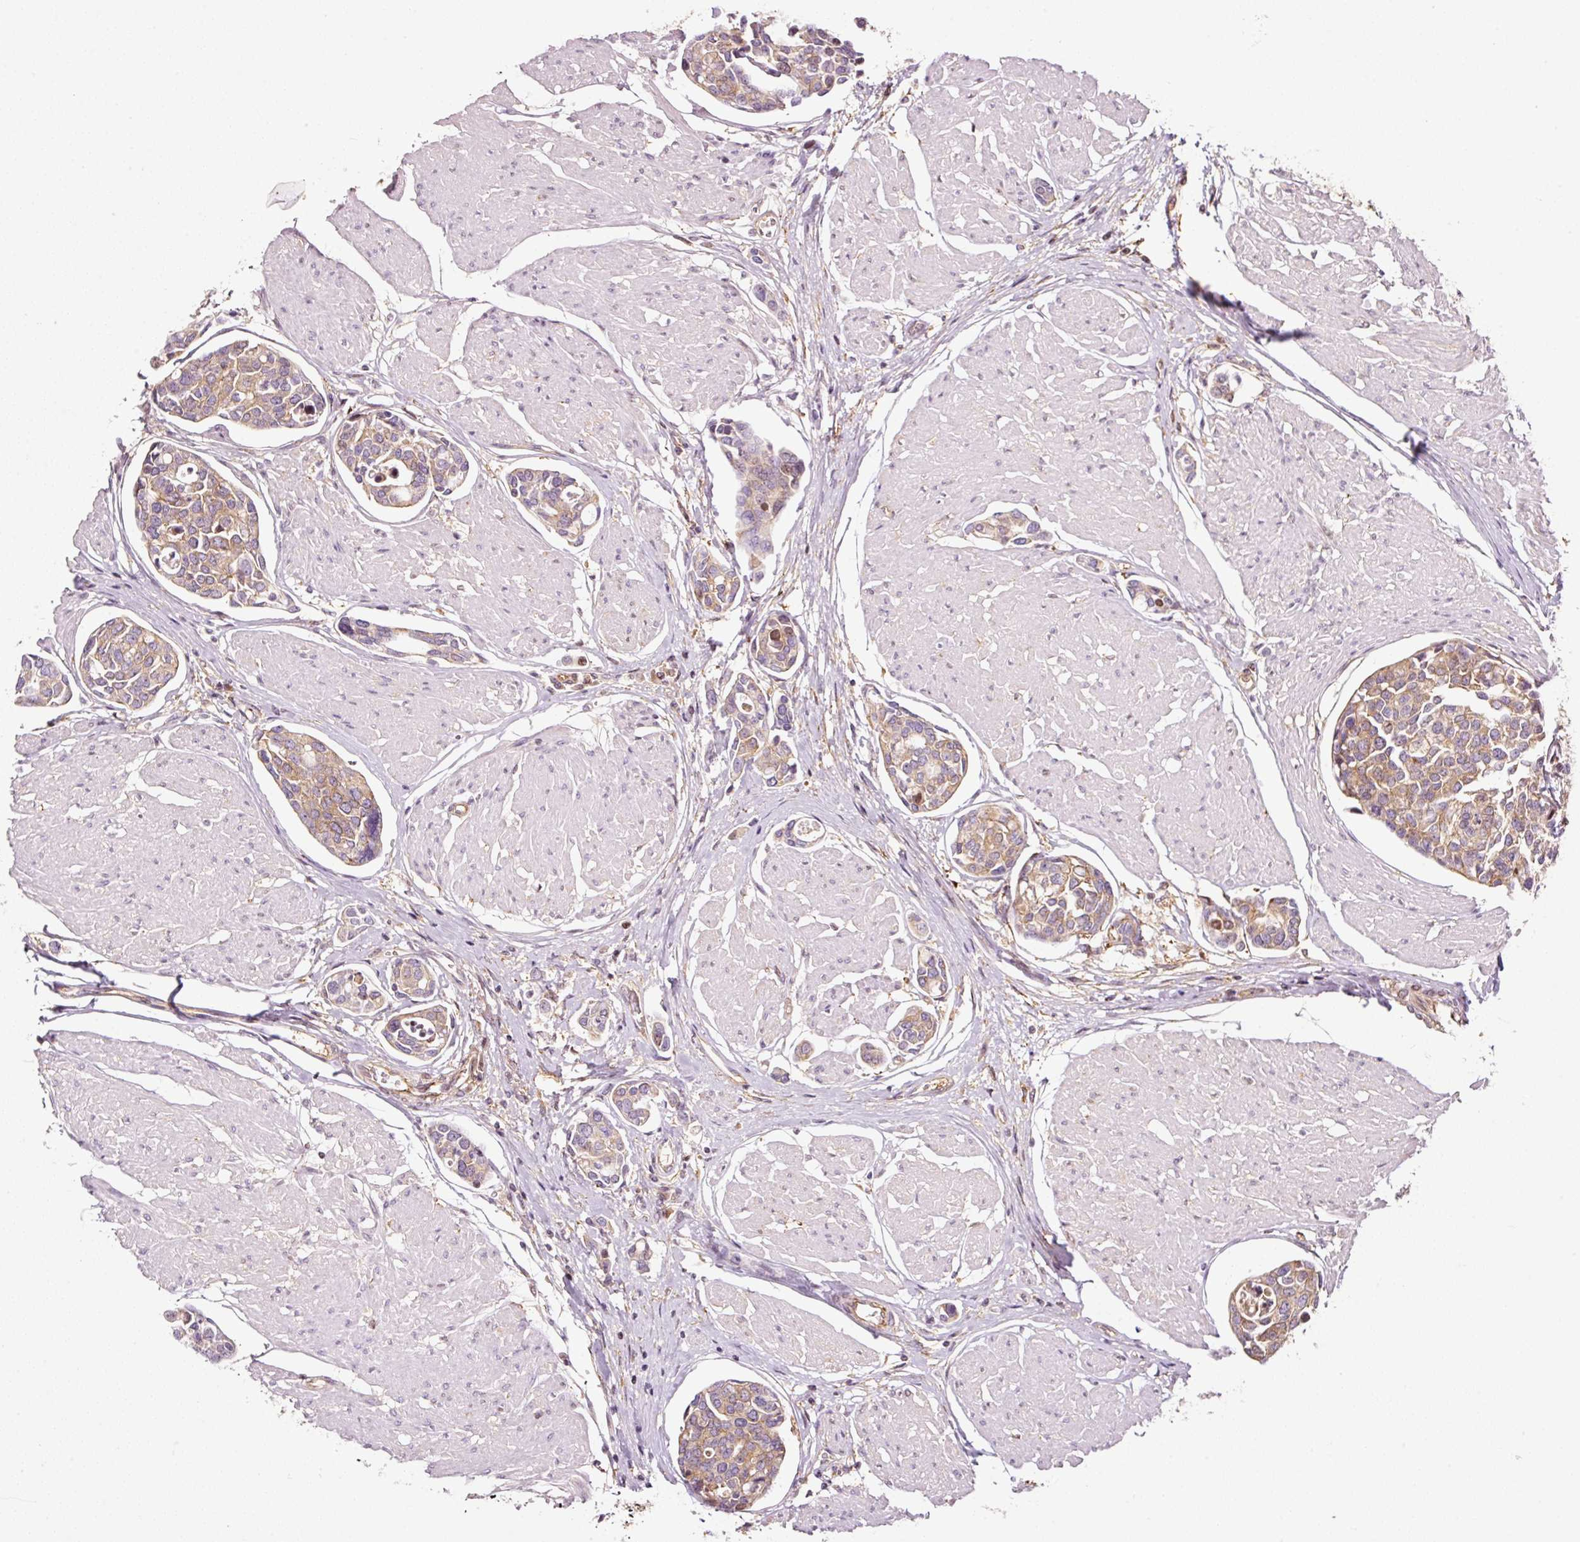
{"staining": {"intensity": "moderate", "quantity": ">75%", "location": "cytoplasmic/membranous"}, "tissue": "urothelial cancer", "cell_type": "Tumor cells", "image_type": "cancer", "snomed": [{"axis": "morphology", "description": "Urothelial carcinoma, High grade"}, {"axis": "topography", "description": "Urinary bladder"}], "caption": "High-magnification brightfield microscopy of urothelial cancer stained with DAB (brown) and counterstained with hematoxylin (blue). tumor cells exhibit moderate cytoplasmic/membranous staining is present in about>75% of cells.", "gene": "SCNM1", "patient": {"sex": "male", "age": 78}}